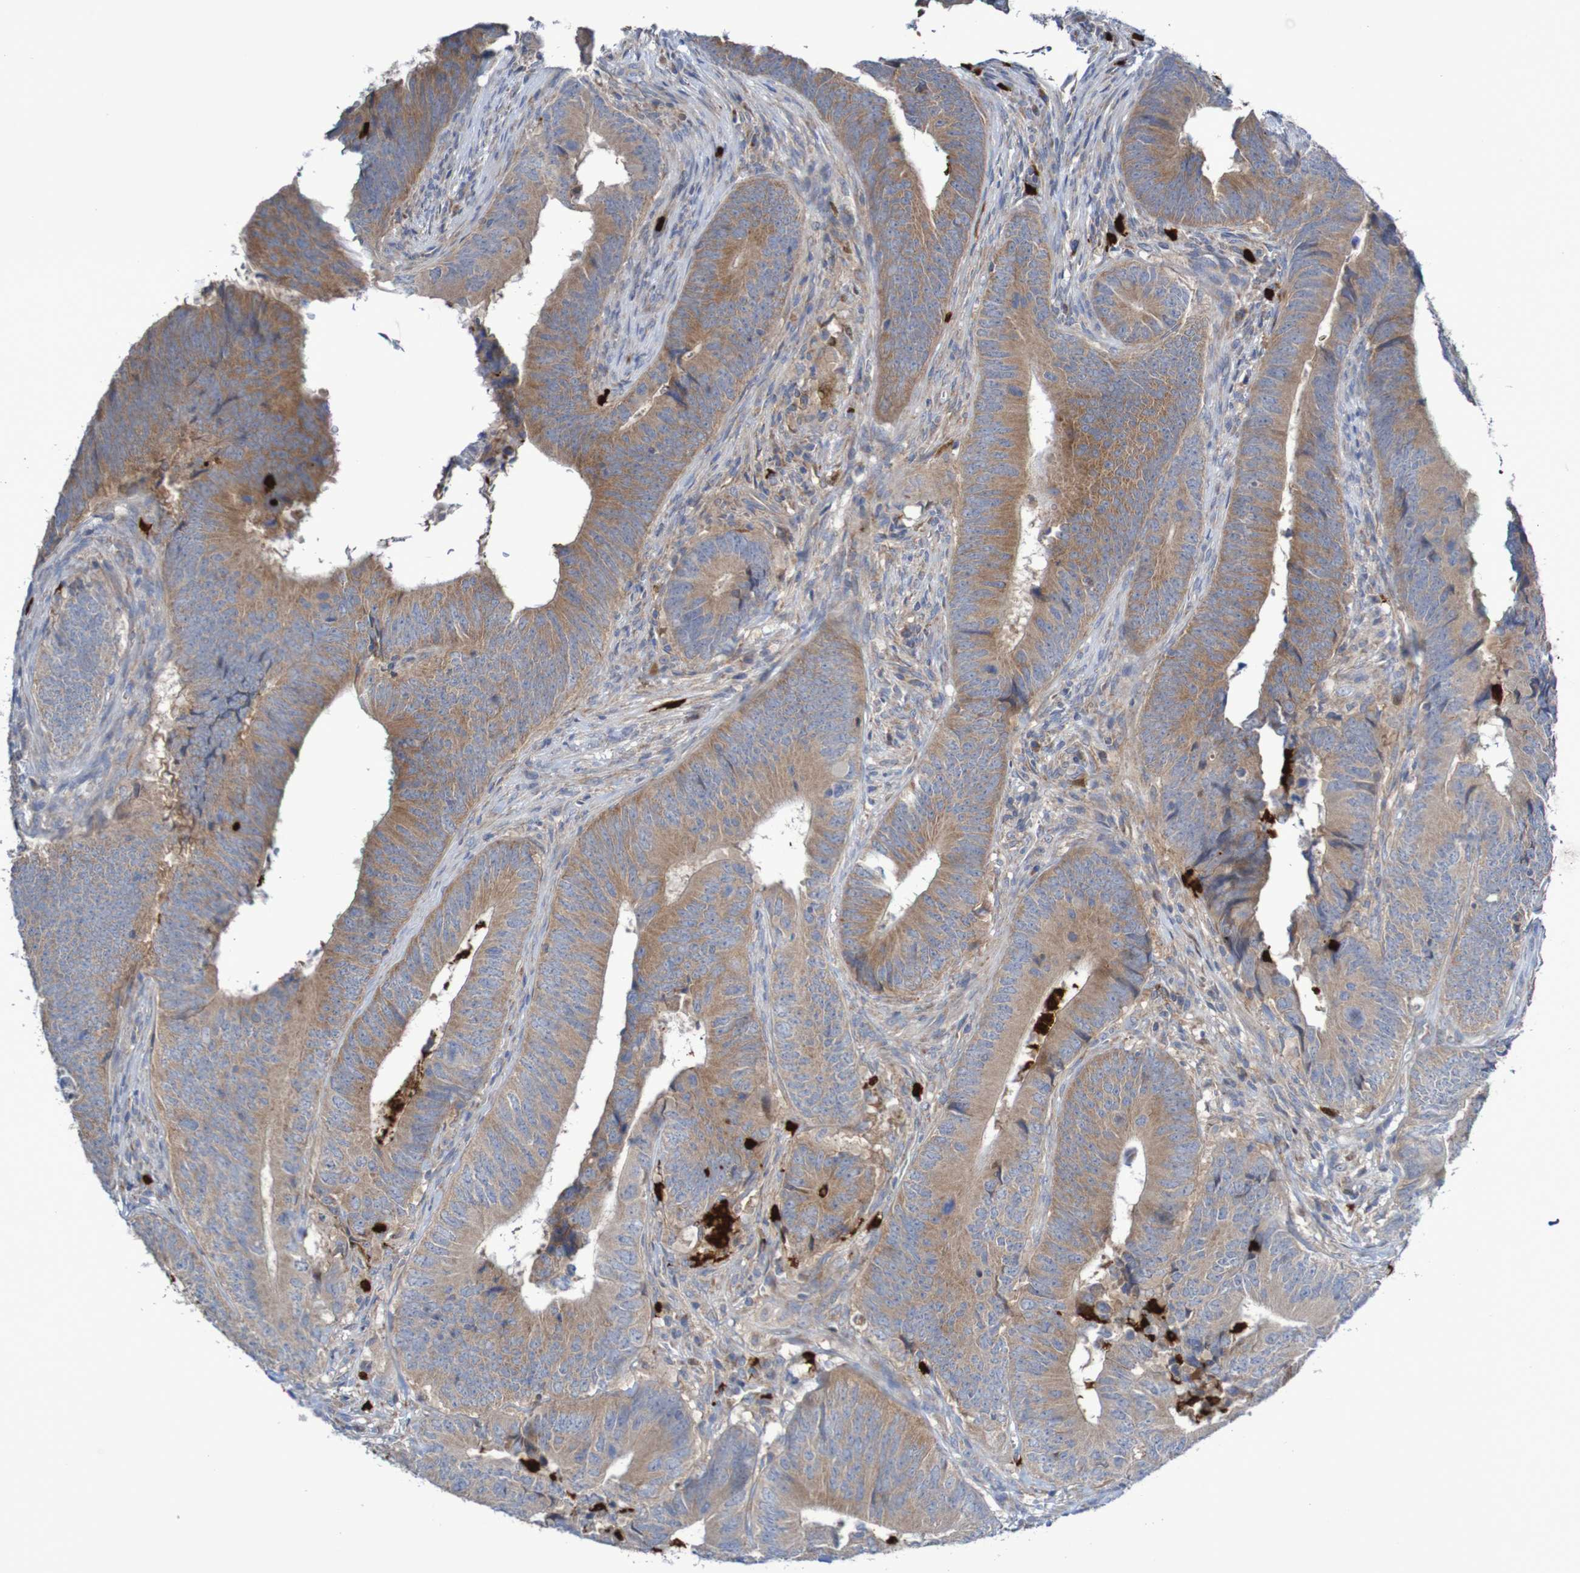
{"staining": {"intensity": "moderate", "quantity": ">75%", "location": "cytoplasmic/membranous"}, "tissue": "colorectal cancer", "cell_type": "Tumor cells", "image_type": "cancer", "snomed": [{"axis": "morphology", "description": "Normal tissue, NOS"}, {"axis": "morphology", "description": "Adenocarcinoma, NOS"}, {"axis": "topography", "description": "Colon"}], "caption": "IHC photomicrograph of neoplastic tissue: human colorectal cancer stained using immunohistochemistry (IHC) reveals medium levels of moderate protein expression localized specifically in the cytoplasmic/membranous of tumor cells, appearing as a cytoplasmic/membranous brown color.", "gene": "PARP4", "patient": {"sex": "male", "age": 56}}